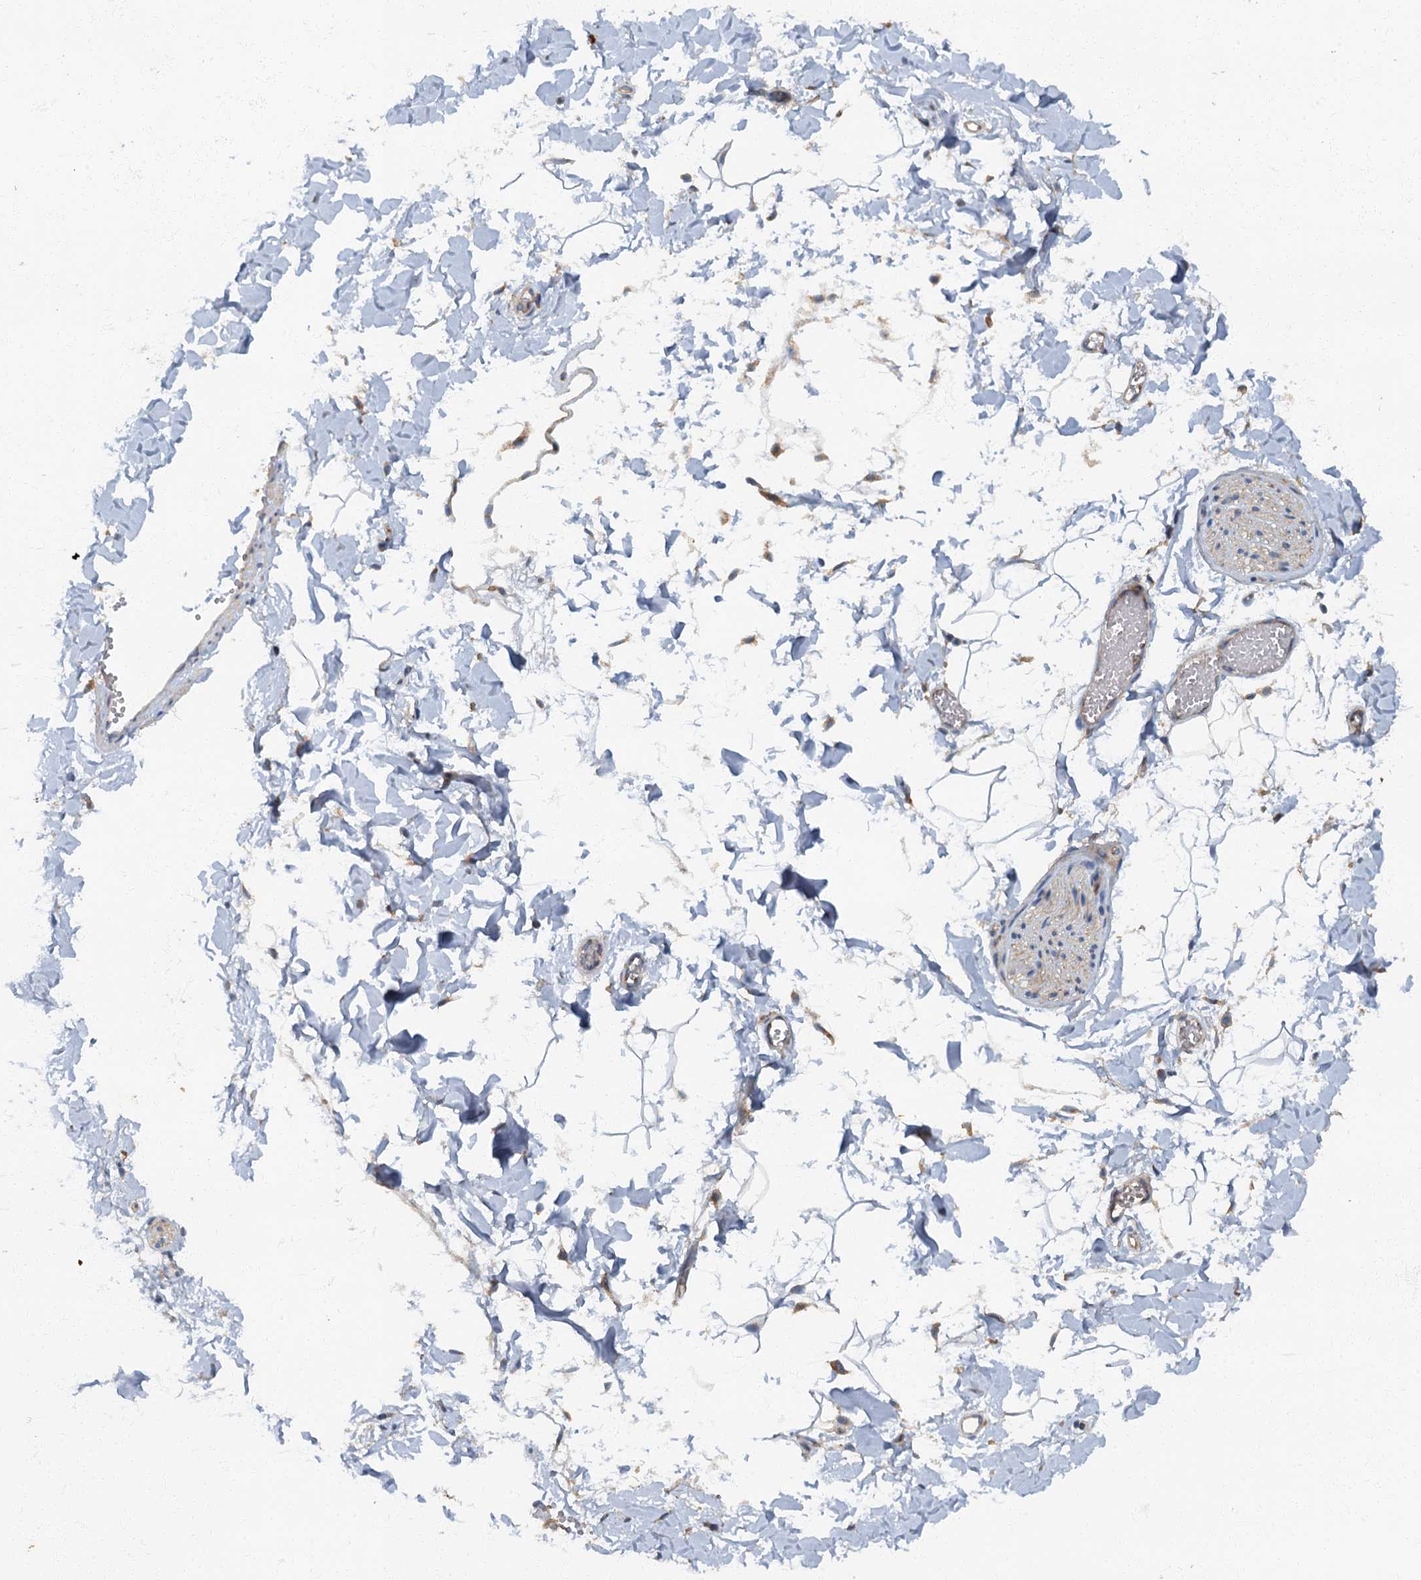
{"staining": {"intensity": "negative", "quantity": "none", "location": "none"}, "tissue": "adipose tissue", "cell_type": "Adipocytes", "image_type": "normal", "snomed": [{"axis": "morphology", "description": "Normal tissue, NOS"}, {"axis": "topography", "description": "Gallbladder"}, {"axis": "topography", "description": "Peripheral nerve tissue"}], "caption": "Immunohistochemistry (IHC) photomicrograph of normal adipose tissue: human adipose tissue stained with DAB (3,3'-diaminobenzidine) shows no significant protein expression in adipocytes. (DAB (3,3'-diaminobenzidine) IHC visualized using brightfield microscopy, high magnification).", "gene": "ARL11", "patient": {"sex": "male", "age": 38}}